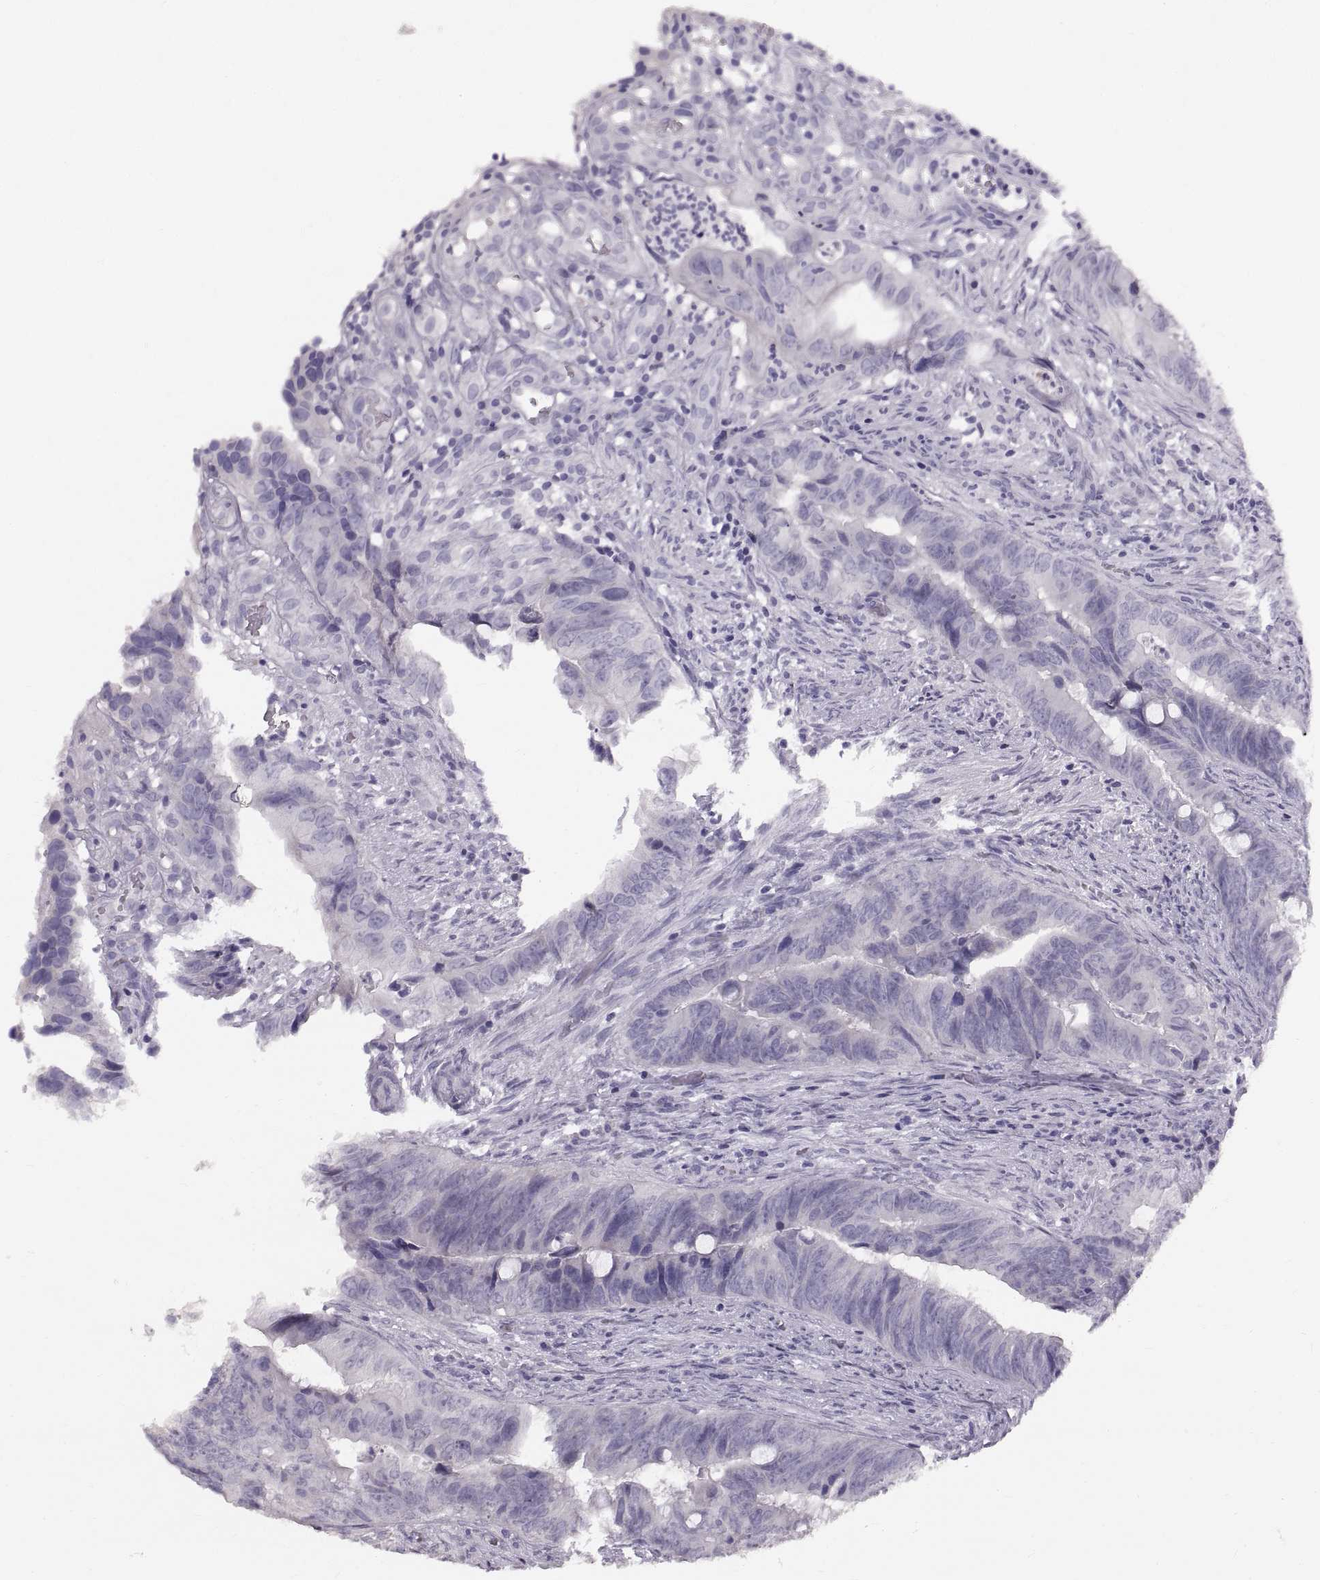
{"staining": {"intensity": "negative", "quantity": "none", "location": "none"}, "tissue": "colorectal cancer", "cell_type": "Tumor cells", "image_type": "cancer", "snomed": [{"axis": "morphology", "description": "Adenocarcinoma, NOS"}, {"axis": "topography", "description": "Colon"}], "caption": "Immunohistochemical staining of colorectal adenocarcinoma demonstrates no significant positivity in tumor cells.", "gene": "SPACDR", "patient": {"sex": "female", "age": 82}}